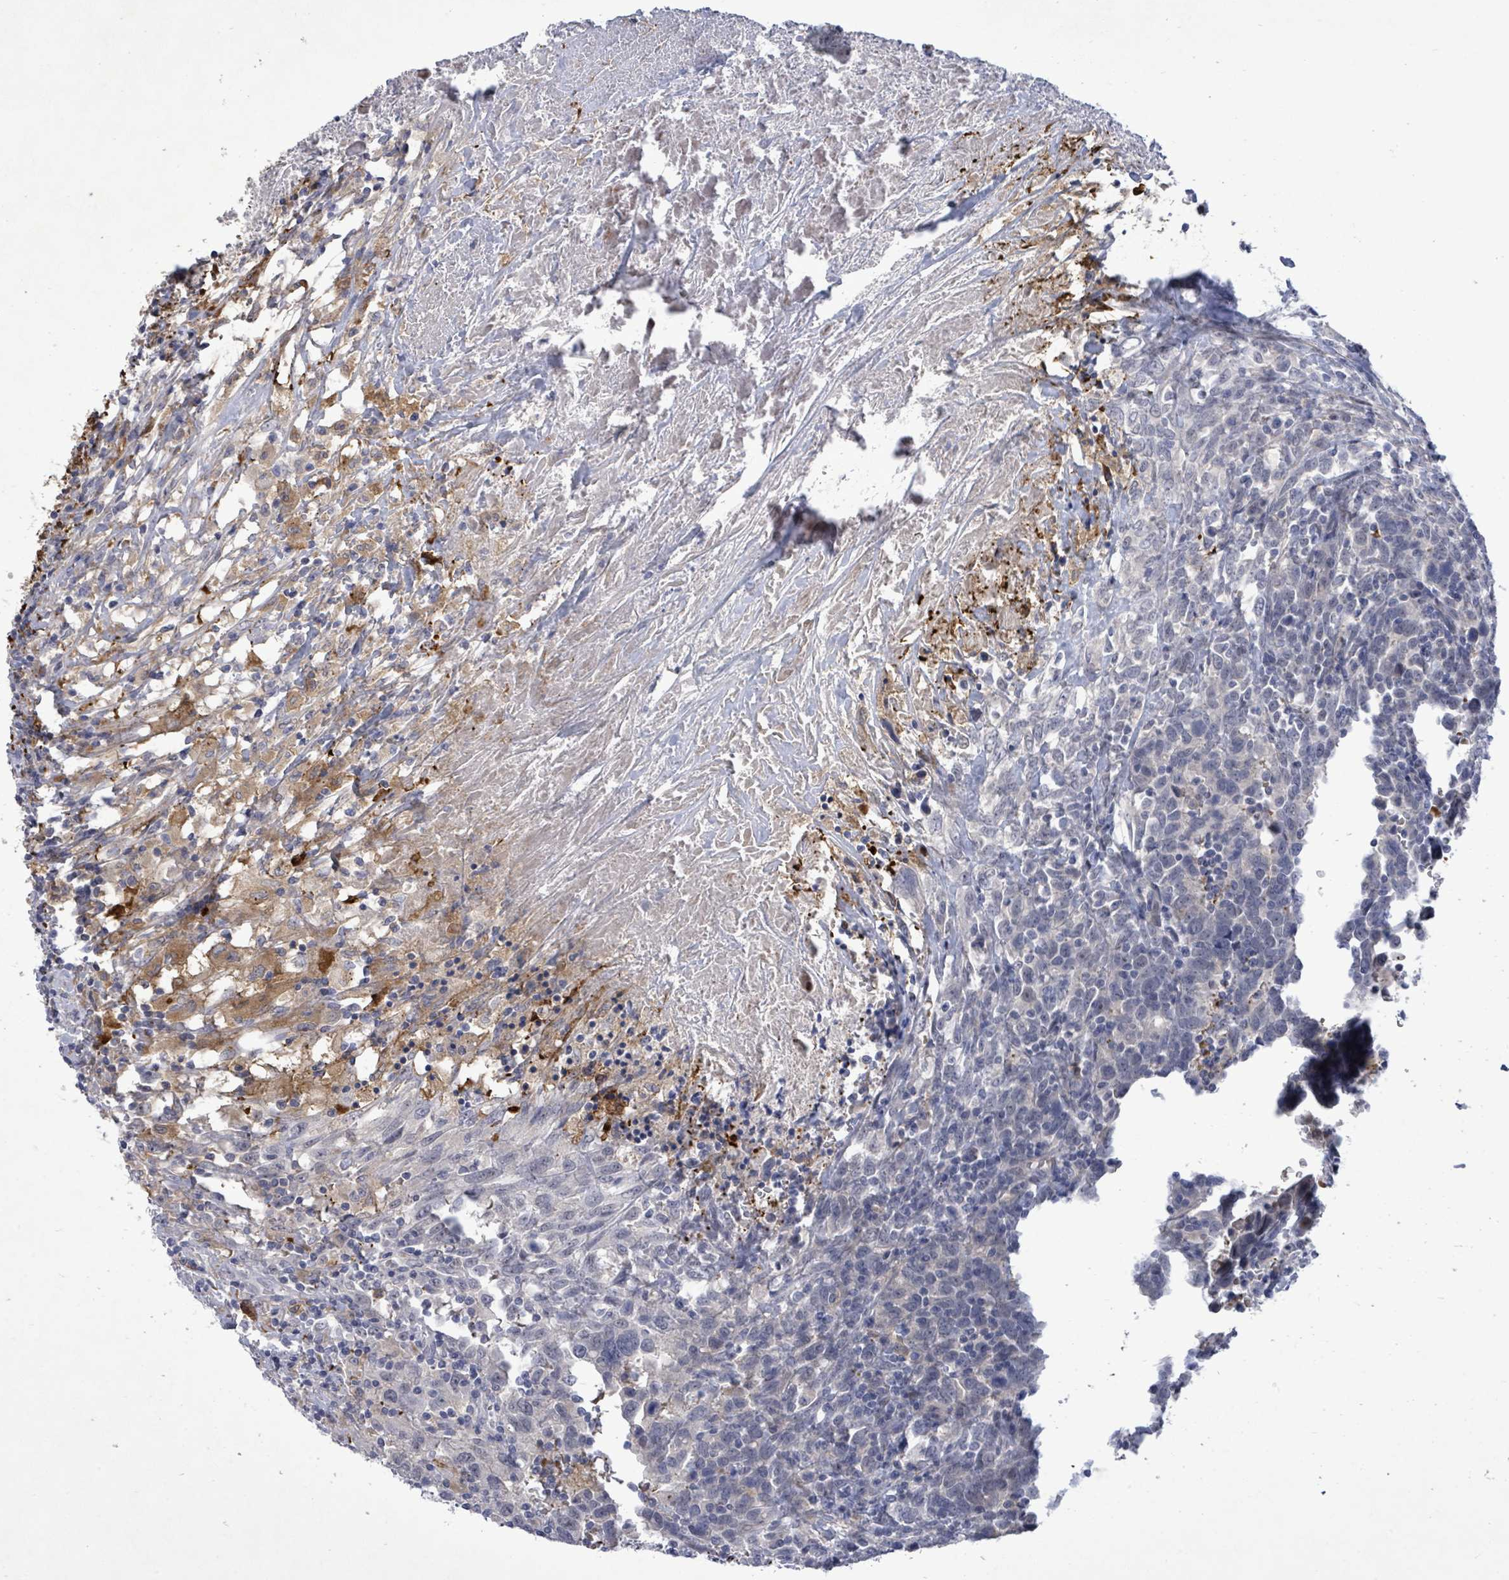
{"staining": {"intensity": "negative", "quantity": "none", "location": "none"}, "tissue": "urothelial cancer", "cell_type": "Tumor cells", "image_type": "cancer", "snomed": [{"axis": "morphology", "description": "Urothelial carcinoma, High grade"}, {"axis": "topography", "description": "Urinary bladder"}], "caption": "Histopathology image shows no protein positivity in tumor cells of urothelial cancer tissue. (Stains: DAB IHC with hematoxylin counter stain, Microscopy: brightfield microscopy at high magnification).", "gene": "CT45A5", "patient": {"sex": "male", "age": 61}}